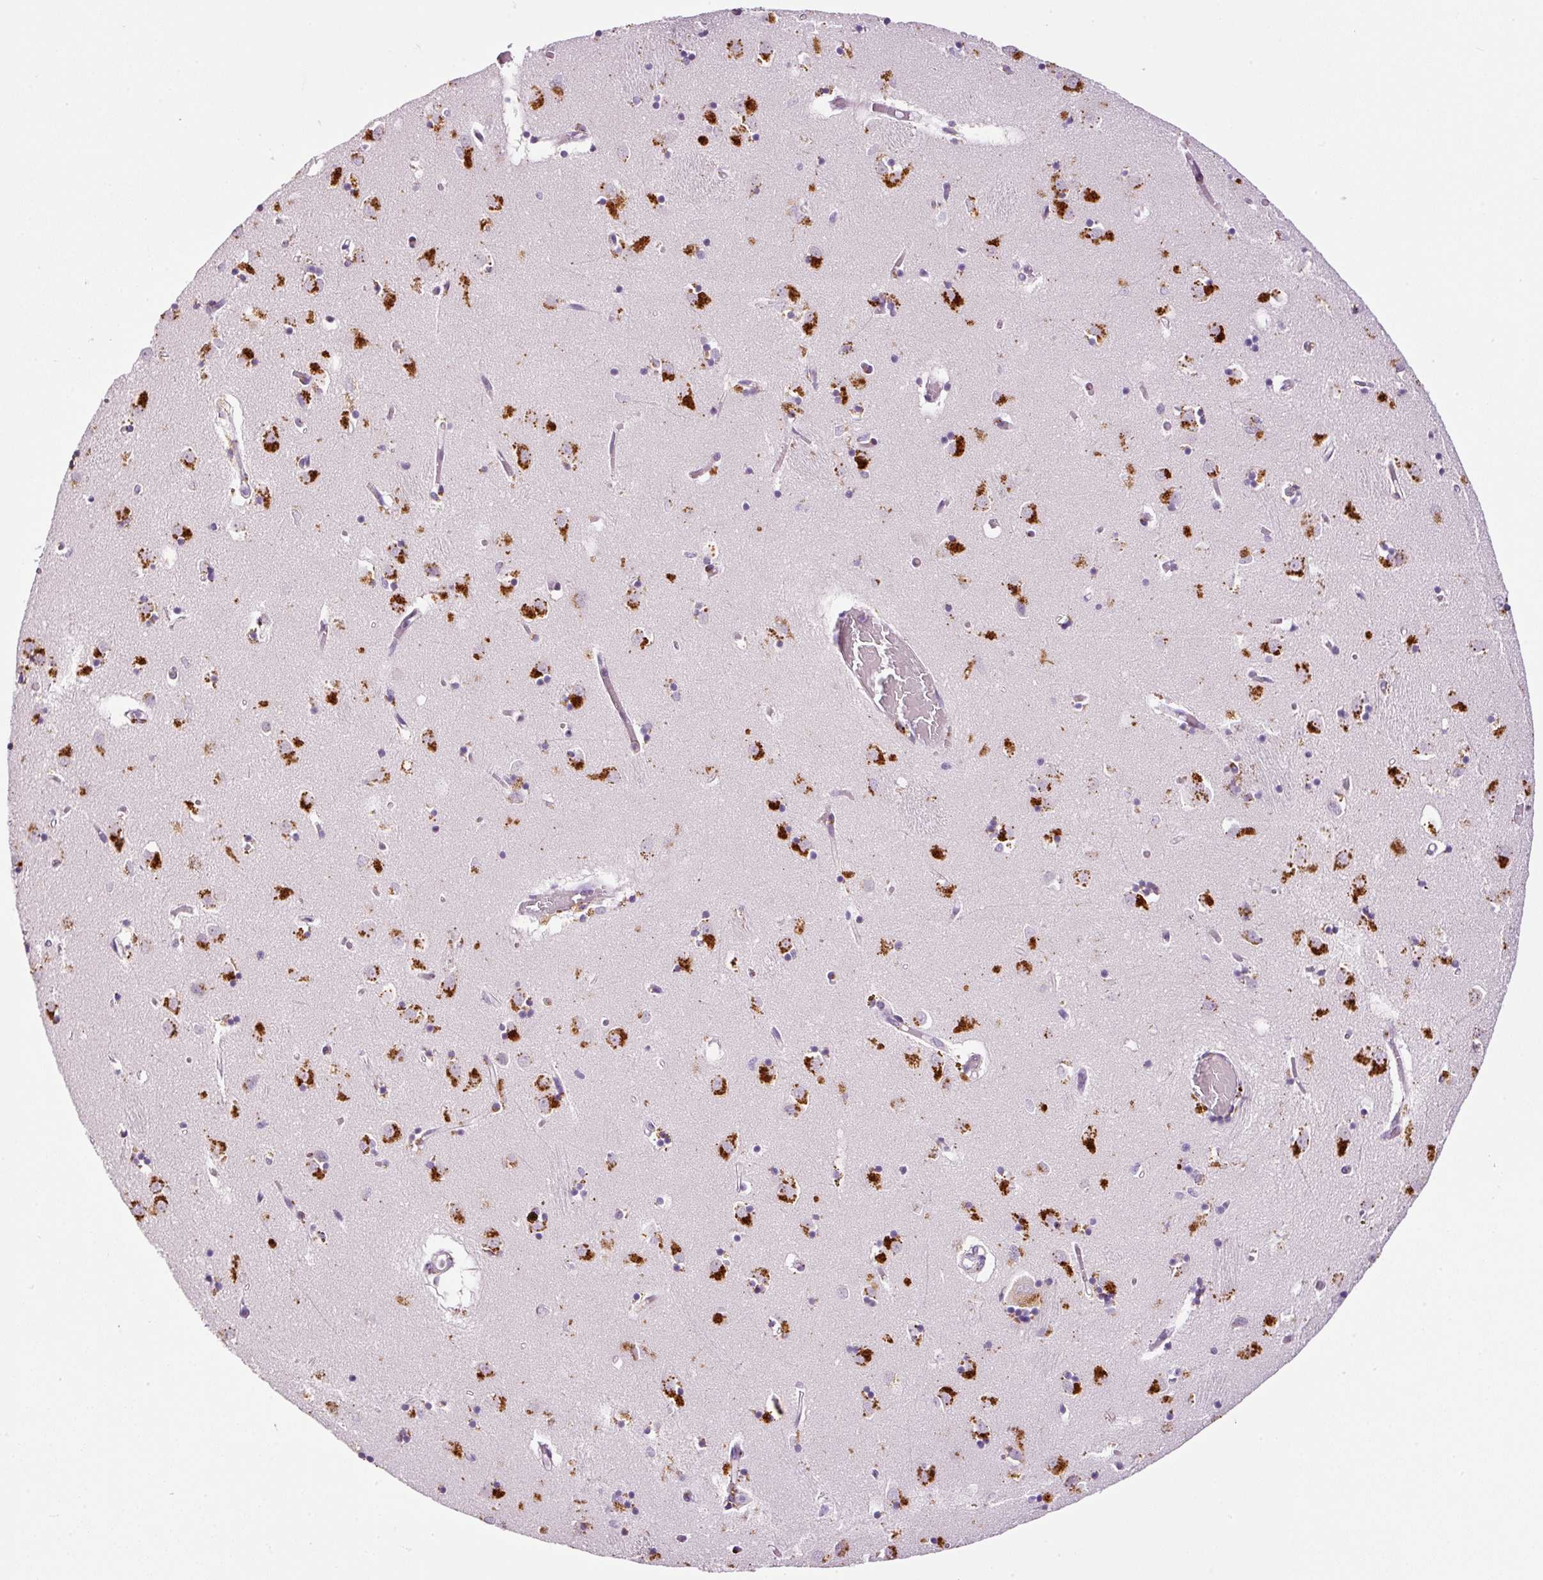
{"staining": {"intensity": "moderate", "quantity": "25%-75%", "location": "cytoplasmic/membranous"}, "tissue": "caudate", "cell_type": "Glial cells", "image_type": "normal", "snomed": [{"axis": "morphology", "description": "Normal tissue, NOS"}, {"axis": "topography", "description": "Lateral ventricle wall"}], "caption": "IHC (DAB) staining of unremarkable human caudate demonstrates moderate cytoplasmic/membranous protein positivity in approximately 25%-75% of glial cells. The staining was performed using DAB (3,3'-diaminobenzidine), with brown indicating positive protein expression. Nuclei are stained blue with hematoxylin.", "gene": "ZNF639", "patient": {"sex": "male", "age": 70}}